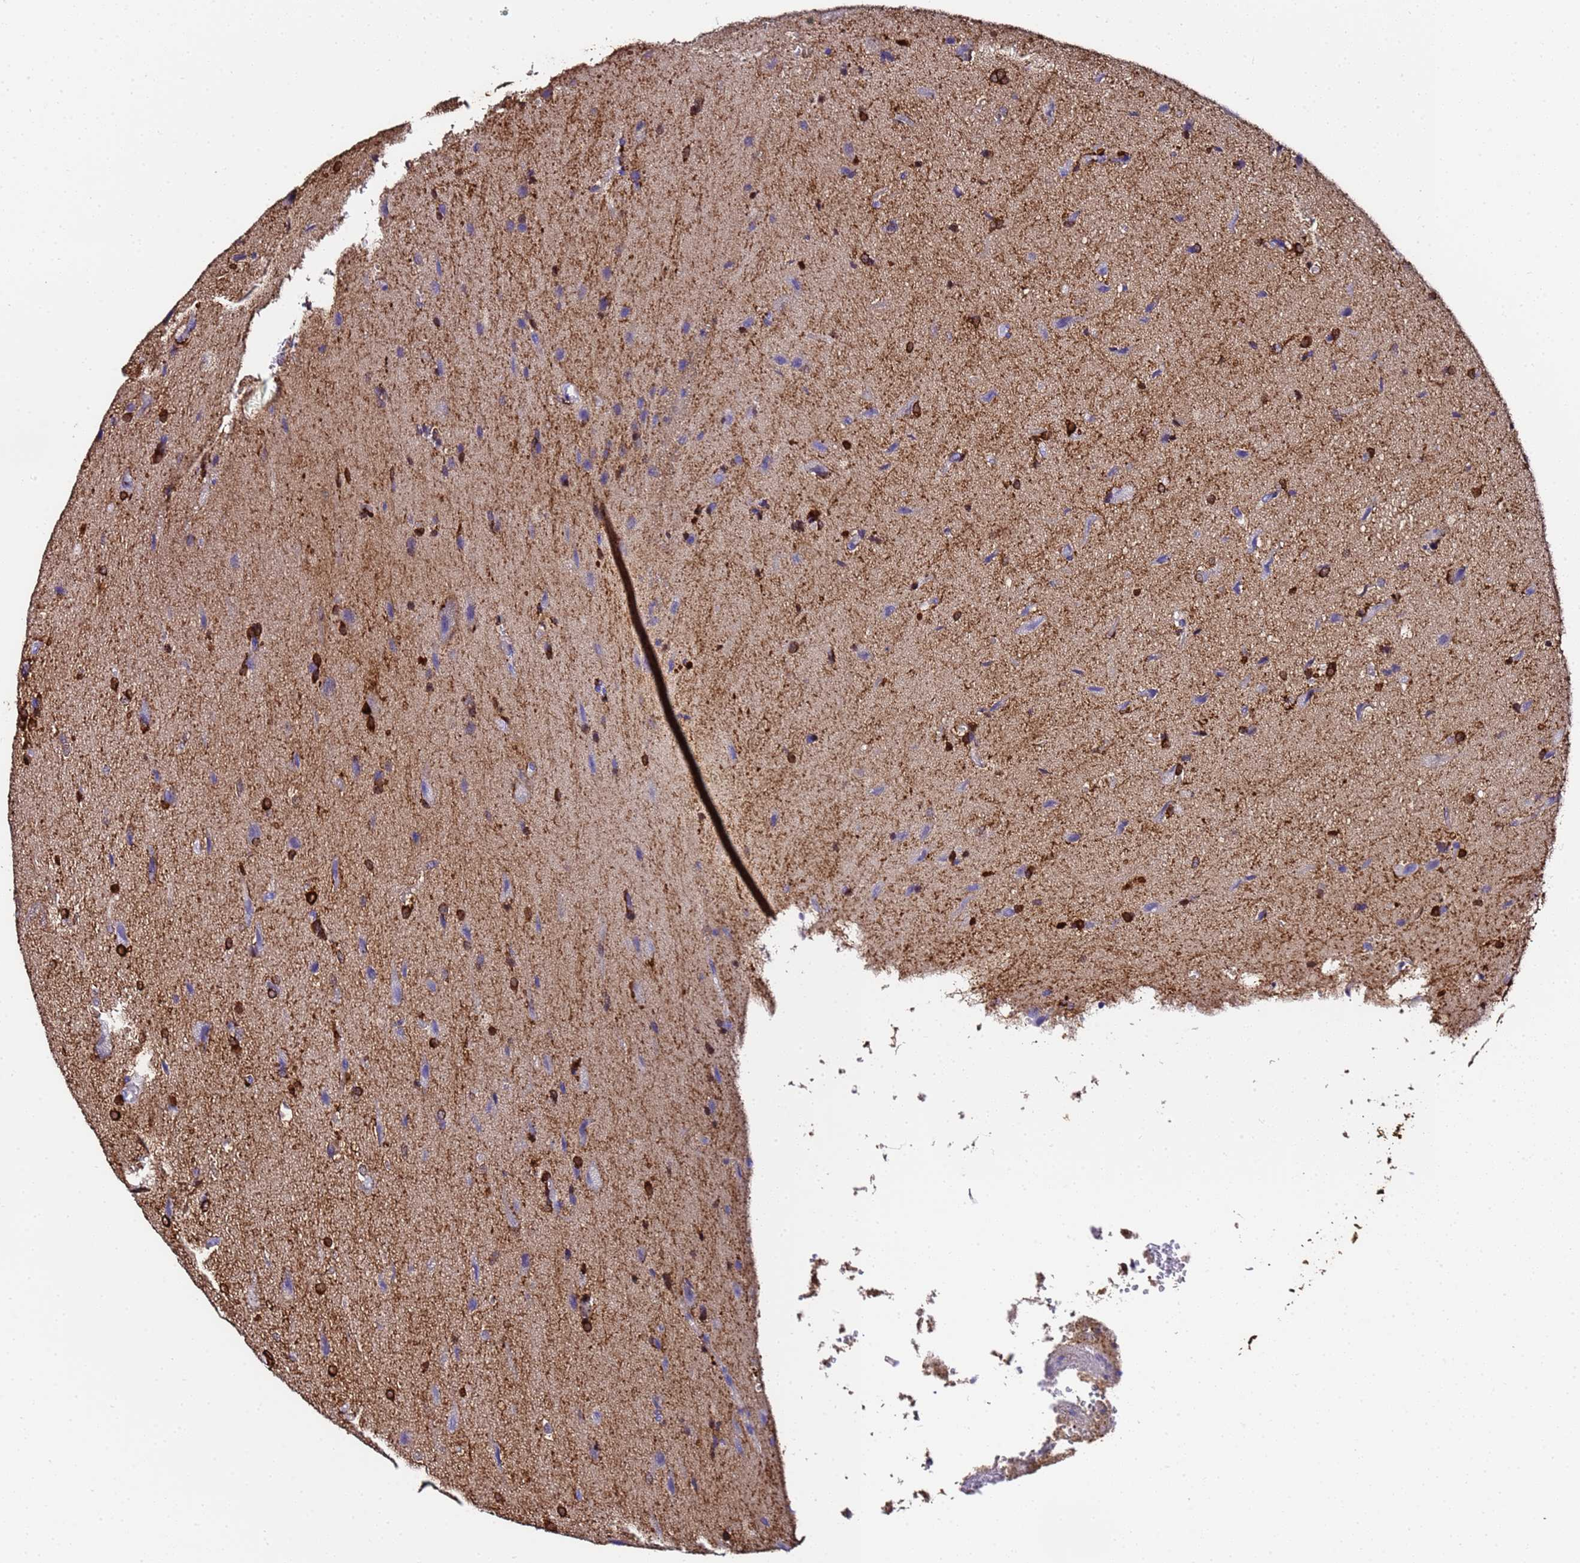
{"staining": {"intensity": "strong", "quantity": "25%-75%", "location": "cytoplasmic/membranous"}, "tissue": "glioma", "cell_type": "Tumor cells", "image_type": "cancer", "snomed": [{"axis": "morphology", "description": "Glioma, malignant, Low grade"}, {"axis": "topography", "description": "Brain"}], "caption": "Strong cytoplasmic/membranous protein positivity is present in about 25%-75% of tumor cells in malignant glioma (low-grade). Ihc stains the protein in brown and the nuclei are stained blue.", "gene": "FTL", "patient": {"sex": "male", "age": 66}}